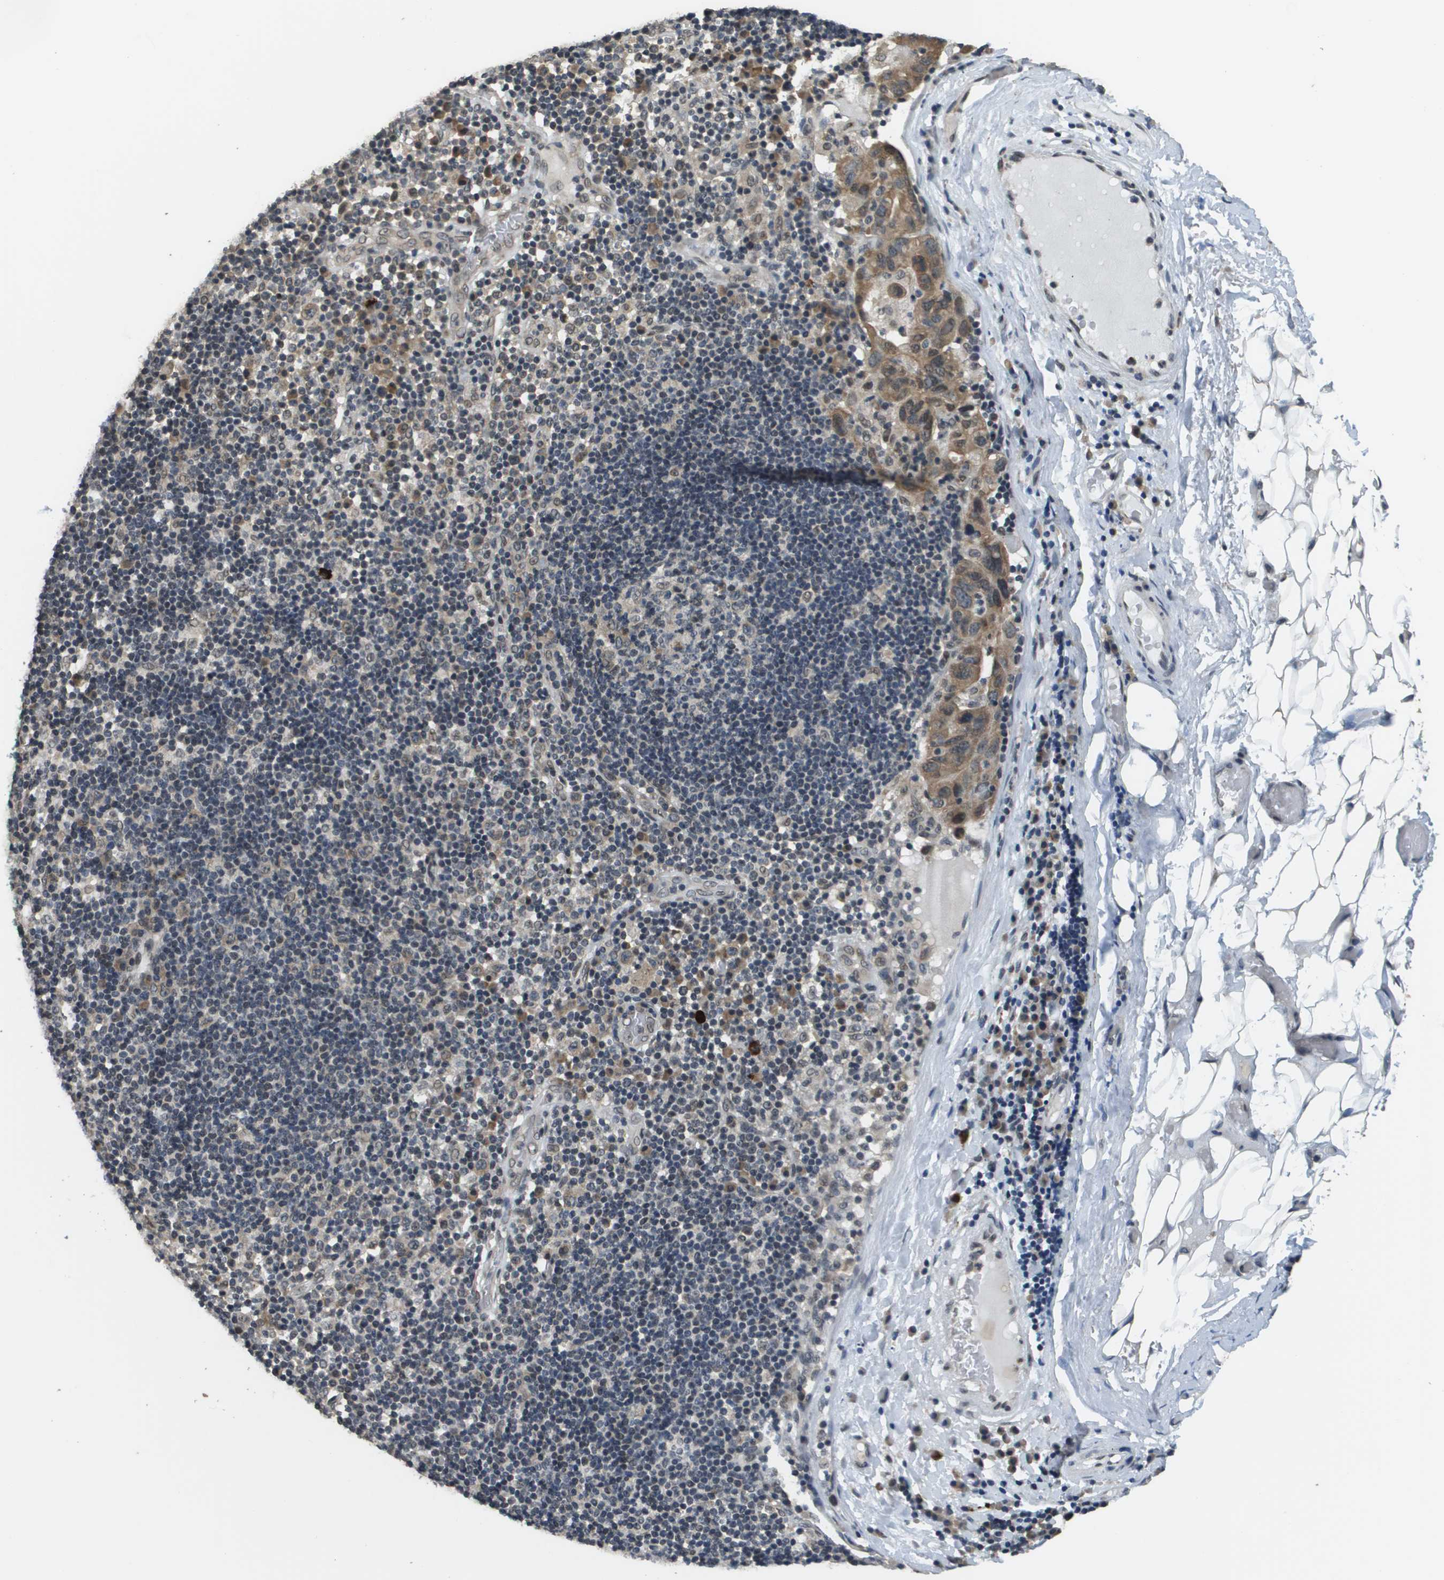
{"staining": {"intensity": "negative", "quantity": "none", "location": "none"}, "tissue": "adipose tissue", "cell_type": "Adipocytes", "image_type": "normal", "snomed": [{"axis": "morphology", "description": "Normal tissue, NOS"}, {"axis": "morphology", "description": "Adenocarcinoma, NOS"}, {"axis": "topography", "description": "Esophagus"}], "caption": "Immunohistochemical staining of benign adipose tissue displays no significant expression in adipocytes. Brightfield microscopy of immunohistochemistry stained with DAB (brown) and hematoxylin (blue), captured at high magnification.", "gene": "FANCC", "patient": {"sex": "male", "age": 62}}